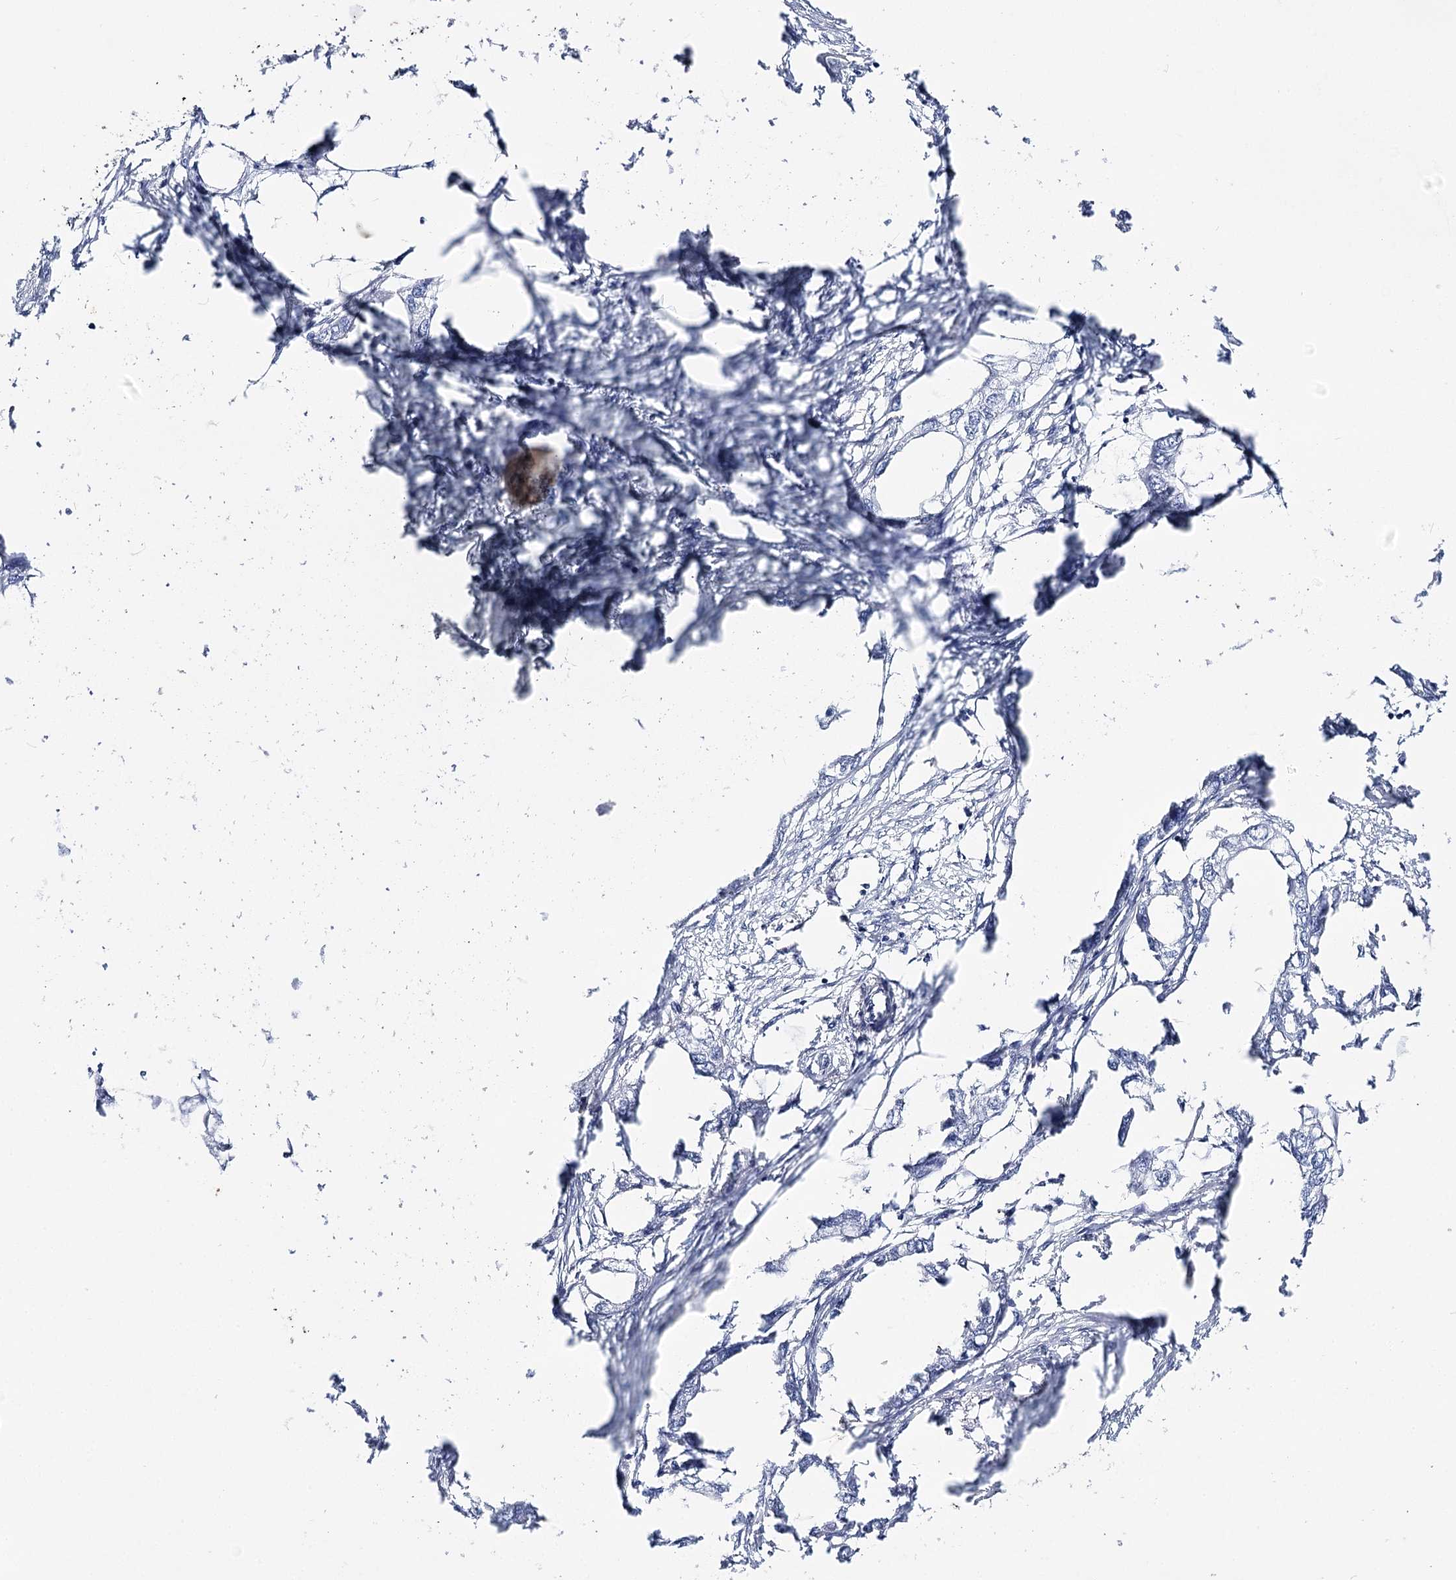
{"staining": {"intensity": "negative", "quantity": "none", "location": "none"}, "tissue": "endometrial cancer", "cell_type": "Tumor cells", "image_type": "cancer", "snomed": [{"axis": "morphology", "description": "Adenocarcinoma, NOS"}, {"axis": "morphology", "description": "Adenocarcinoma, metastatic, NOS"}, {"axis": "topography", "description": "Adipose tissue"}, {"axis": "topography", "description": "Endometrium"}], "caption": "There is no significant positivity in tumor cells of endometrial cancer. (DAB IHC, high magnification).", "gene": "AGXT2", "patient": {"sex": "female", "age": 67}}